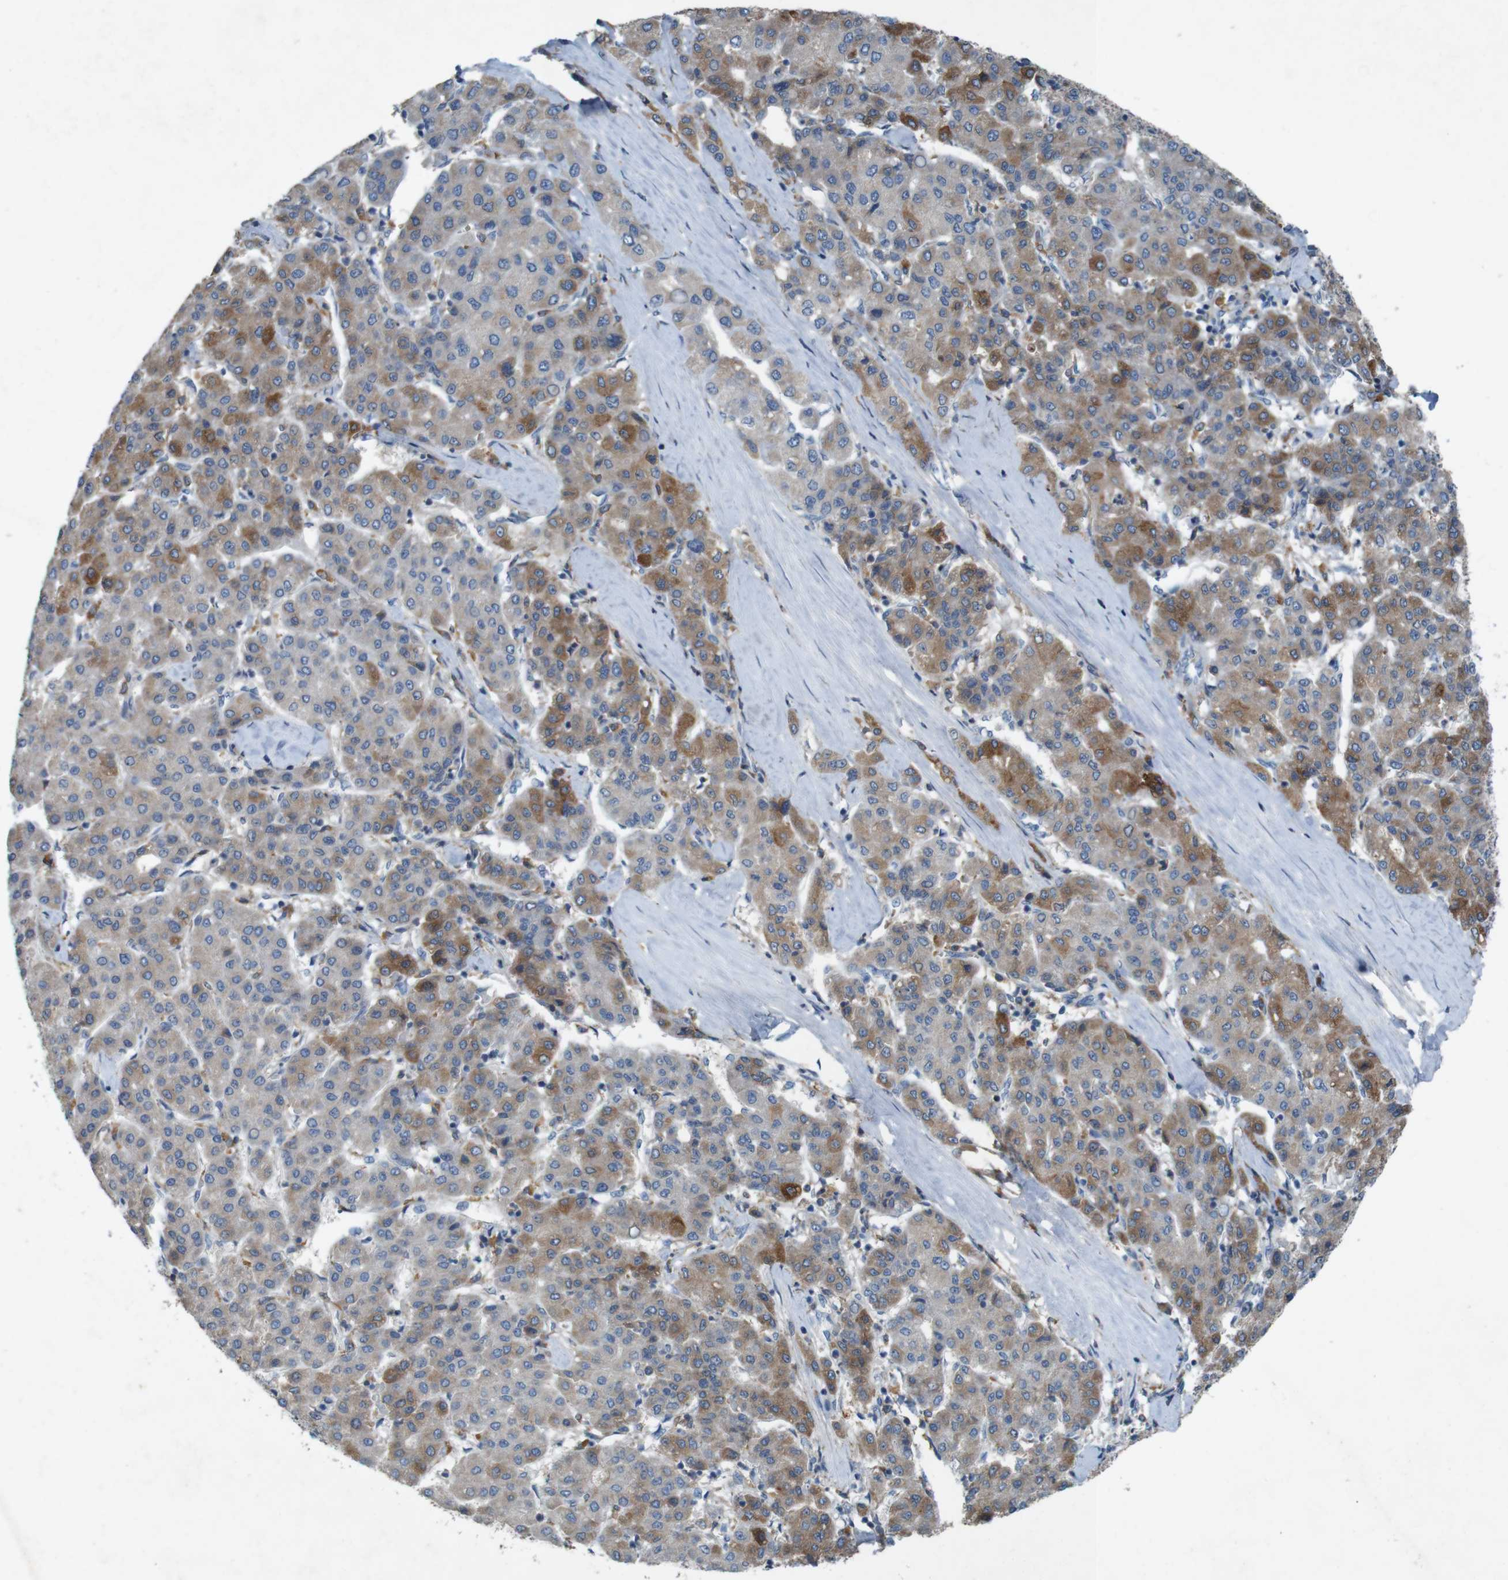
{"staining": {"intensity": "moderate", "quantity": "25%-75%", "location": "cytoplasmic/membranous"}, "tissue": "liver cancer", "cell_type": "Tumor cells", "image_type": "cancer", "snomed": [{"axis": "morphology", "description": "Carcinoma, Hepatocellular, NOS"}, {"axis": "topography", "description": "Liver"}], "caption": "IHC (DAB) staining of liver hepatocellular carcinoma demonstrates moderate cytoplasmic/membranous protein expression in approximately 25%-75% of tumor cells. (Stains: DAB (3,3'-diaminobenzidine) in brown, nuclei in blue, Microscopy: brightfield microscopy at high magnification).", "gene": "MOGAT3", "patient": {"sex": "male", "age": 65}}